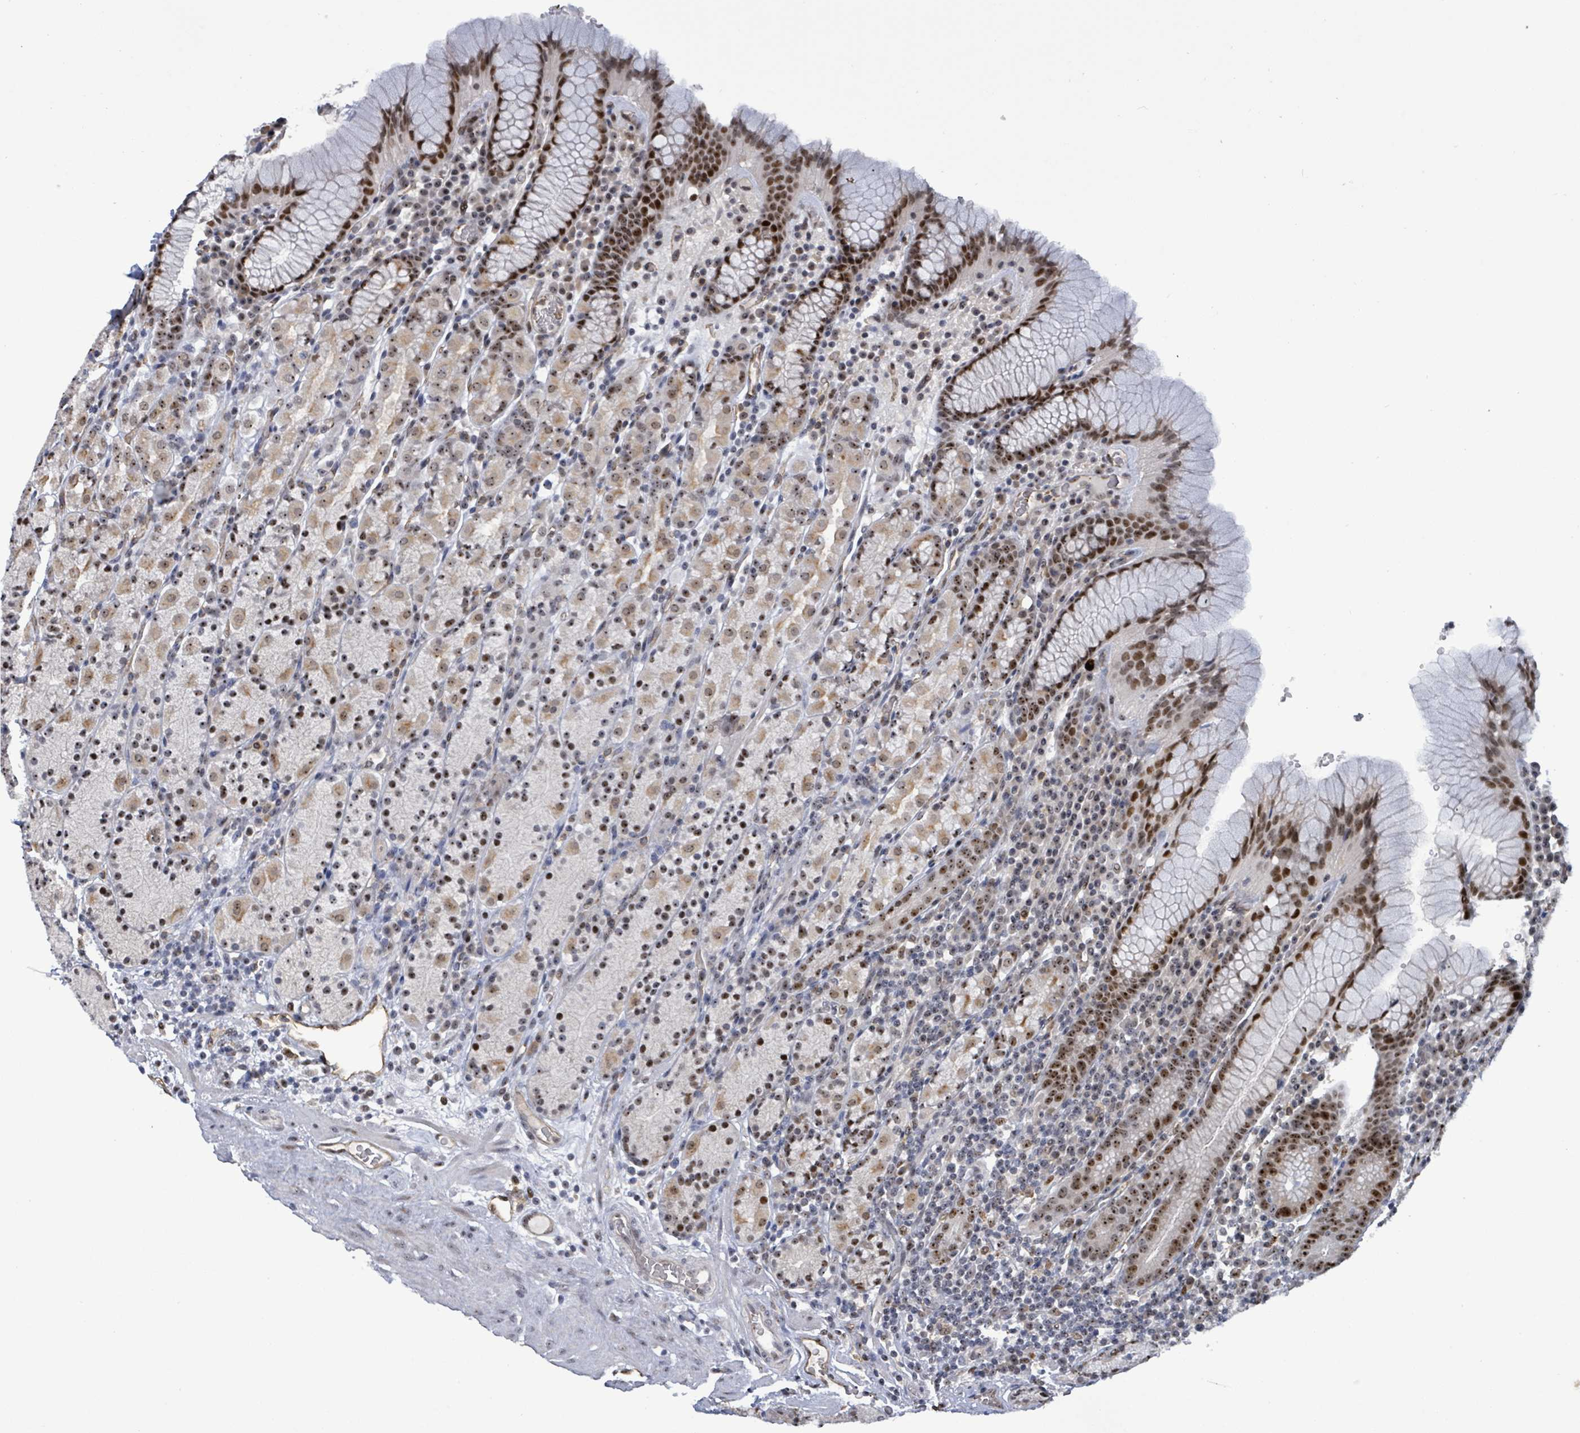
{"staining": {"intensity": "strong", "quantity": ">75%", "location": "cytoplasmic/membranous,nuclear"}, "tissue": "stomach", "cell_type": "Glandular cells", "image_type": "normal", "snomed": [{"axis": "morphology", "description": "Normal tissue, NOS"}, {"axis": "topography", "description": "Stomach, upper"}, {"axis": "topography", "description": "Stomach"}], "caption": "About >75% of glandular cells in unremarkable stomach demonstrate strong cytoplasmic/membranous,nuclear protein staining as visualized by brown immunohistochemical staining.", "gene": "RRN3", "patient": {"sex": "male", "age": 62}}